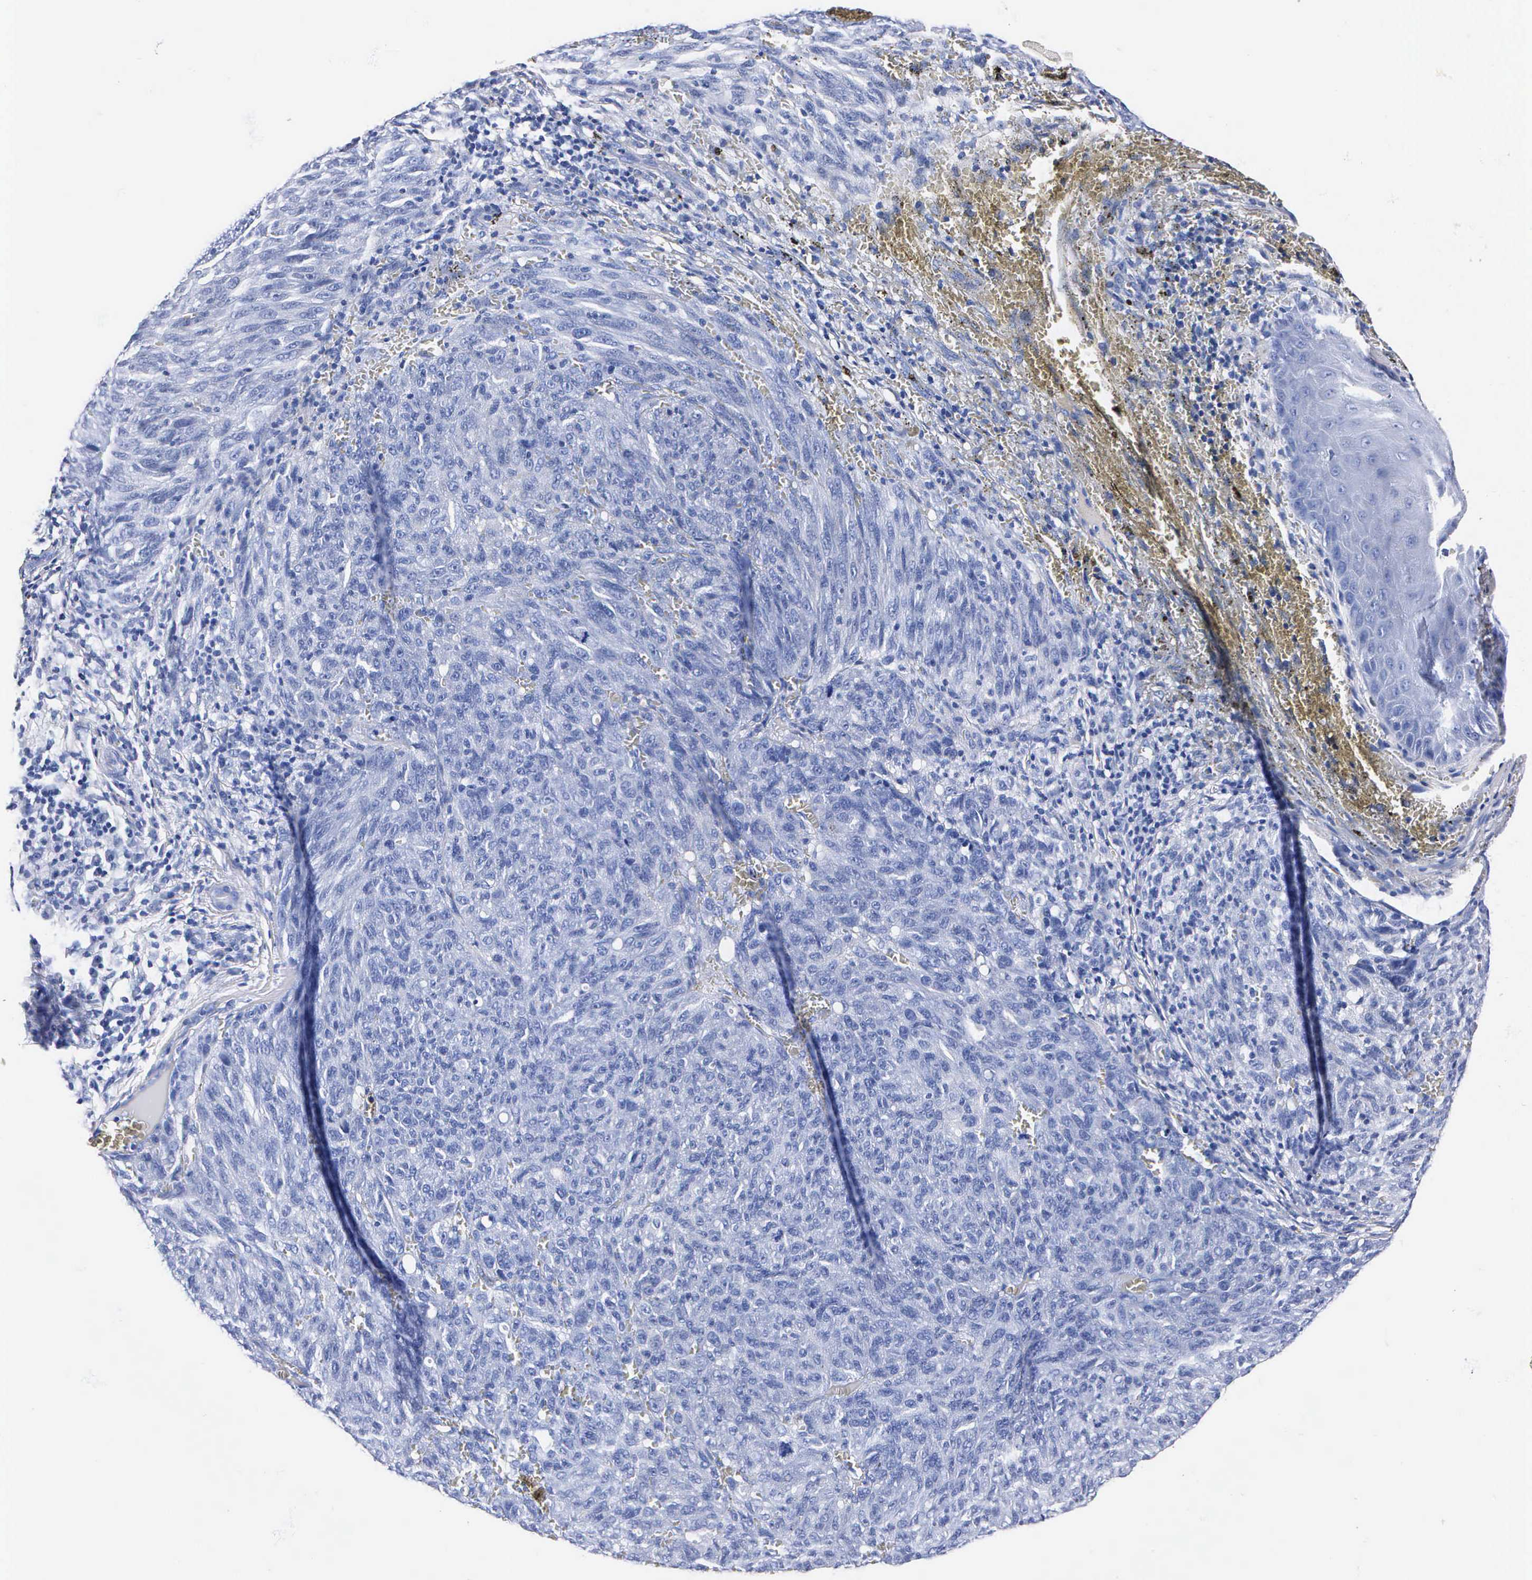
{"staining": {"intensity": "negative", "quantity": "none", "location": "none"}, "tissue": "melanoma", "cell_type": "Tumor cells", "image_type": "cancer", "snomed": [{"axis": "morphology", "description": "Malignant melanoma, NOS"}, {"axis": "topography", "description": "Skin"}], "caption": "Malignant melanoma was stained to show a protein in brown. There is no significant expression in tumor cells.", "gene": "ENO2", "patient": {"sex": "male", "age": 76}}